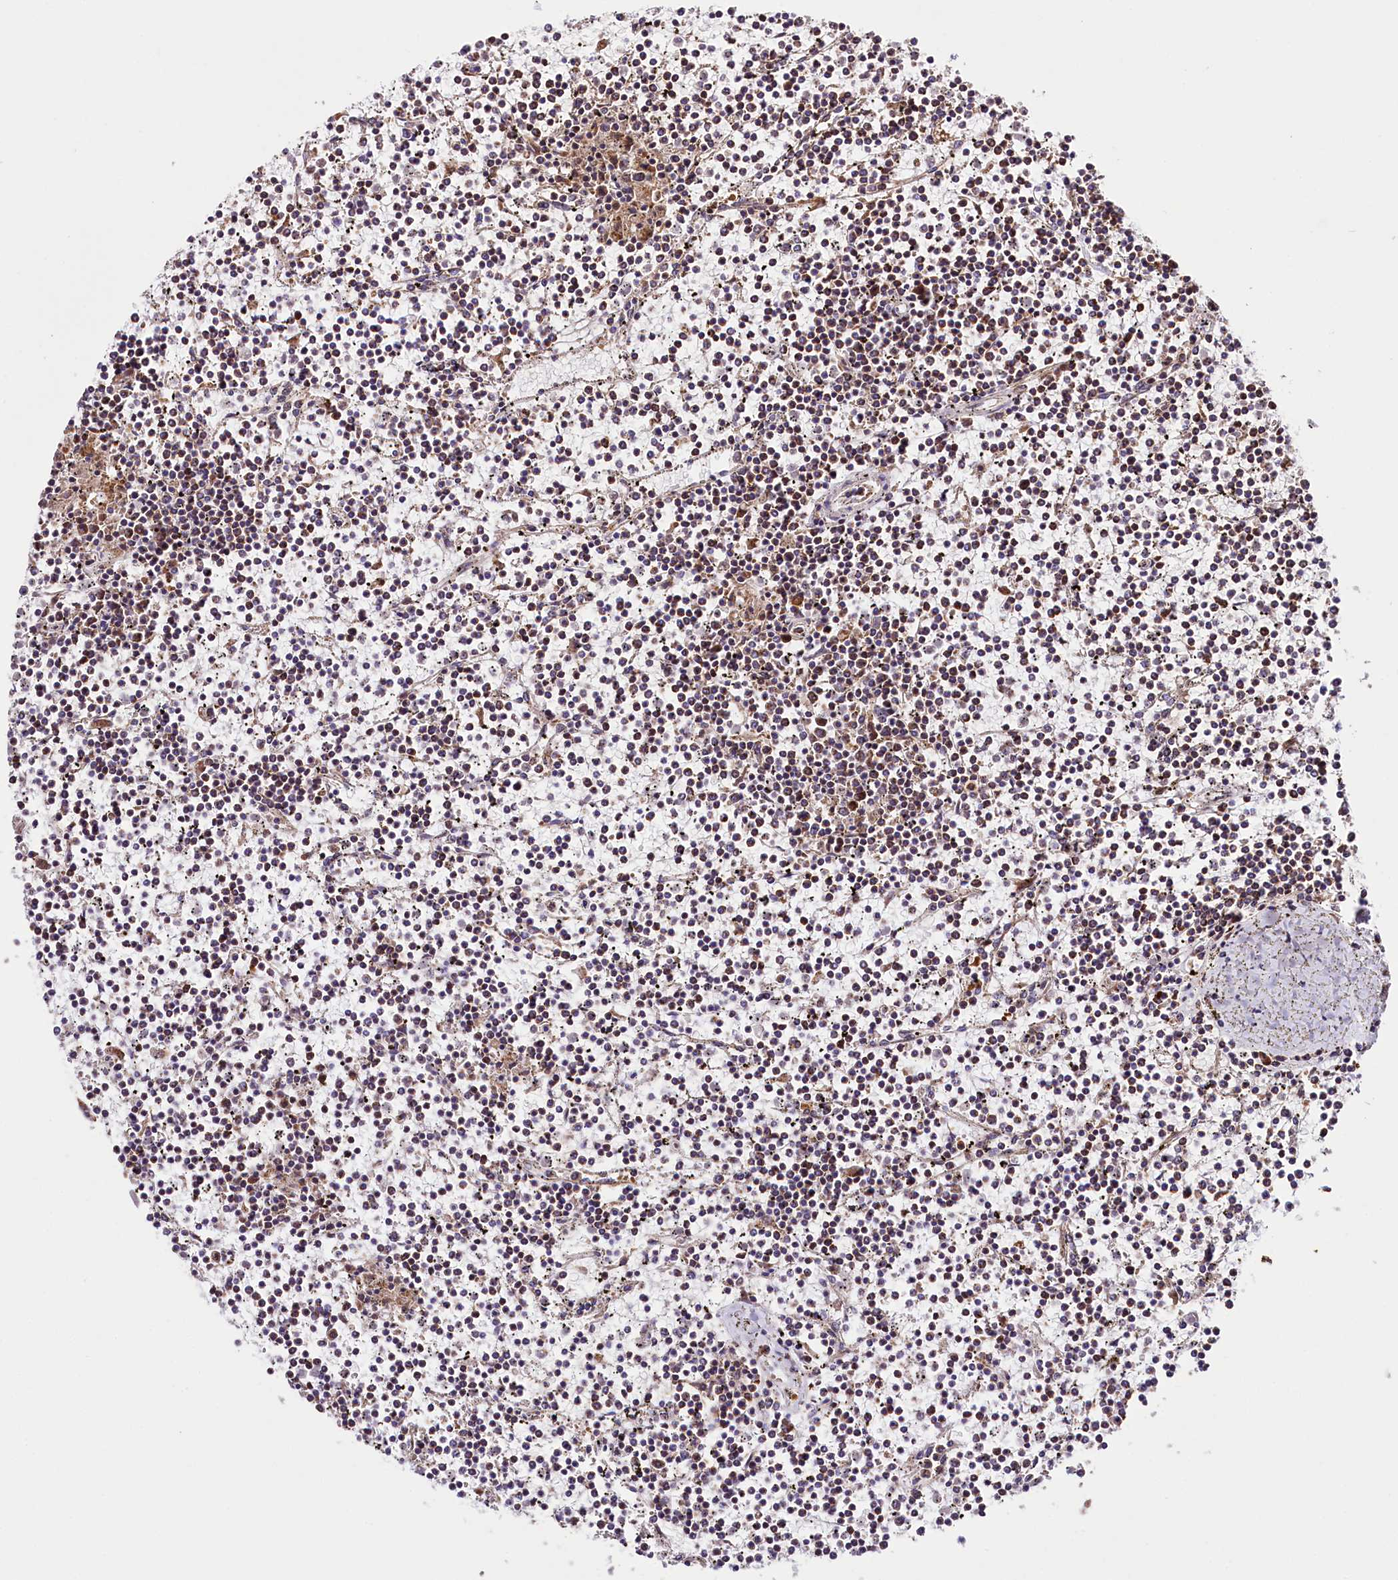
{"staining": {"intensity": "moderate", "quantity": "<25%", "location": "cytoplasmic/membranous"}, "tissue": "lymphoma", "cell_type": "Tumor cells", "image_type": "cancer", "snomed": [{"axis": "morphology", "description": "Malignant lymphoma, non-Hodgkin's type, Low grade"}, {"axis": "topography", "description": "Spleen"}], "caption": "Protein staining of malignant lymphoma, non-Hodgkin's type (low-grade) tissue exhibits moderate cytoplasmic/membranous positivity in approximately <25% of tumor cells.", "gene": "ST7", "patient": {"sex": "female", "age": 19}}